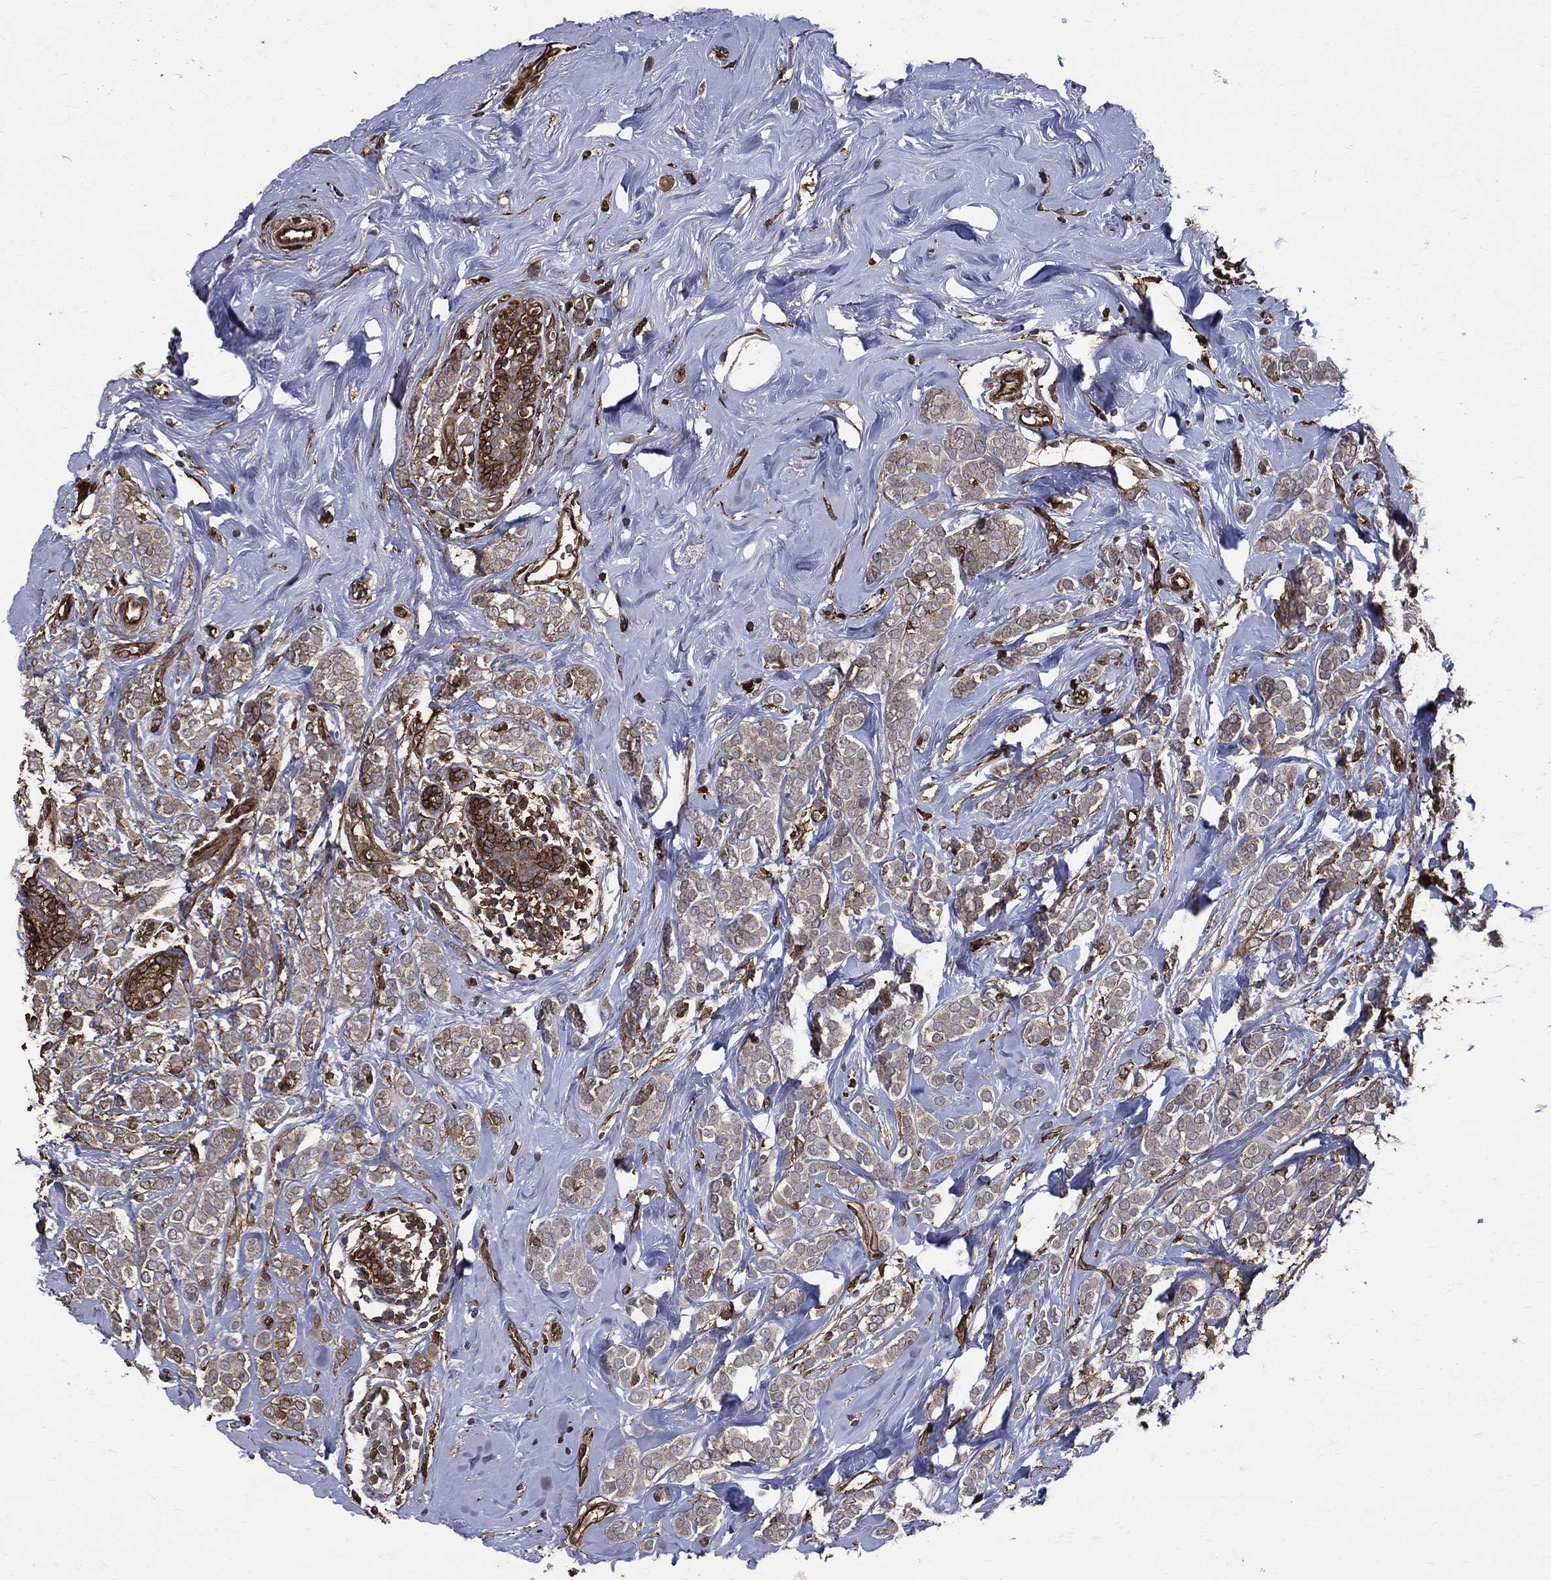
{"staining": {"intensity": "negative", "quantity": "none", "location": "none"}, "tissue": "breast cancer", "cell_type": "Tumor cells", "image_type": "cancer", "snomed": [{"axis": "morphology", "description": "Lobular carcinoma"}, {"axis": "topography", "description": "Breast"}], "caption": "Immunohistochemistry image of neoplastic tissue: human breast cancer stained with DAB (3,3'-diaminobenzidine) demonstrates no significant protein expression in tumor cells.", "gene": "DPYSL2", "patient": {"sex": "female", "age": 49}}